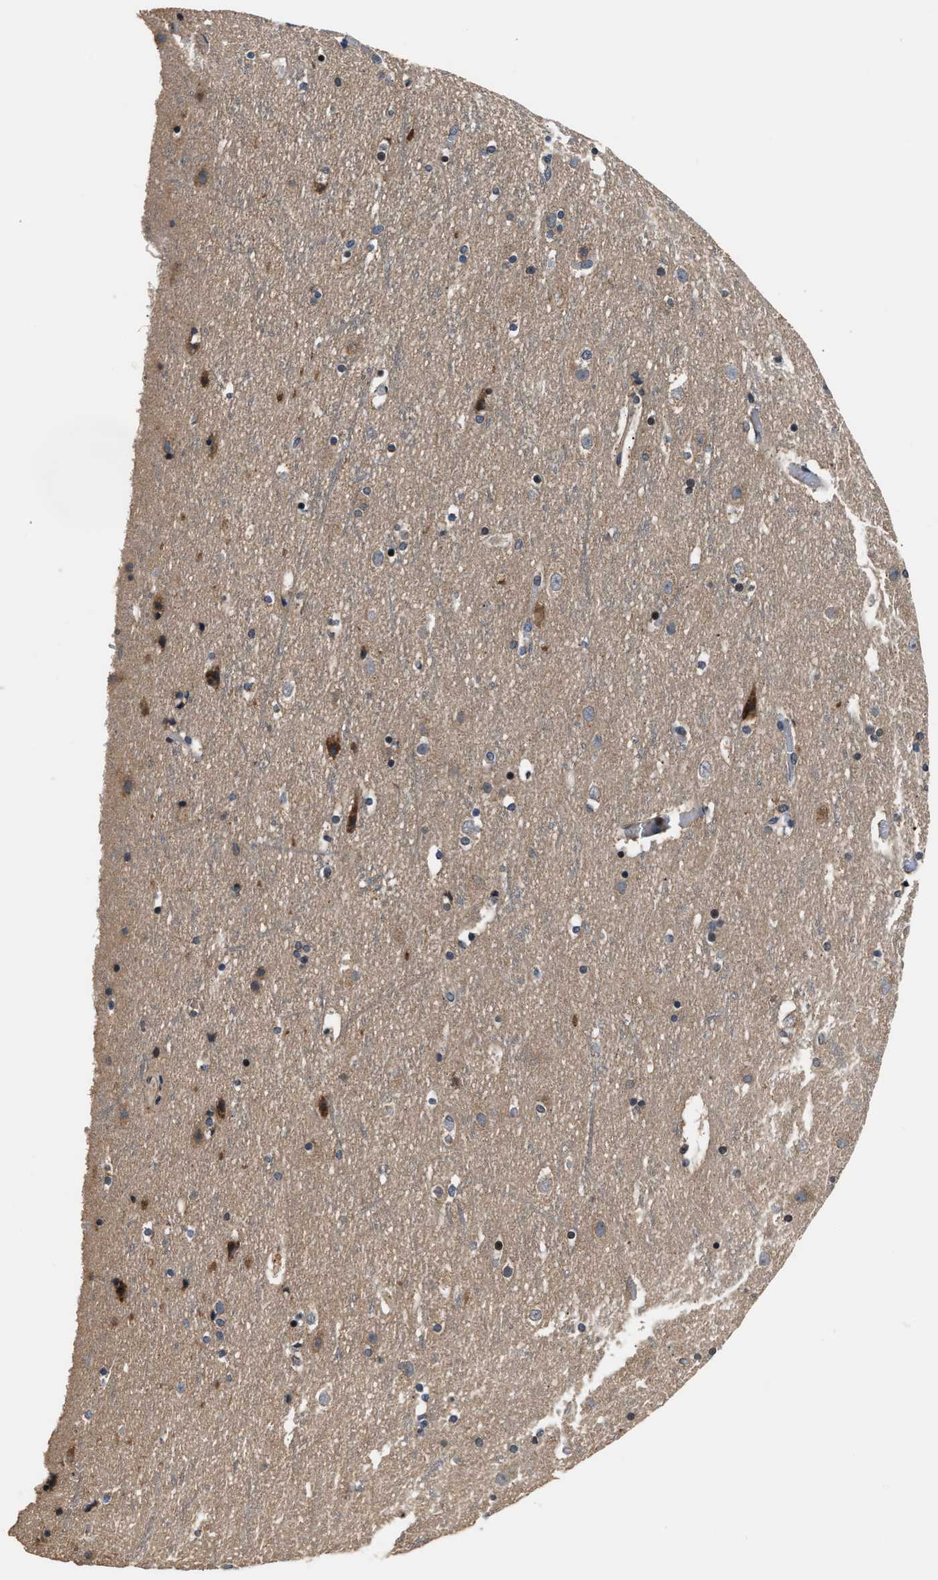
{"staining": {"intensity": "weak", "quantity": "25%-75%", "location": "cytoplasmic/membranous"}, "tissue": "cerebral cortex", "cell_type": "Endothelial cells", "image_type": "normal", "snomed": [{"axis": "morphology", "description": "Normal tissue, NOS"}, {"axis": "topography", "description": "Cerebral cortex"}], "caption": "Normal cerebral cortex reveals weak cytoplasmic/membranous staining in approximately 25%-75% of endothelial cells.", "gene": "IMPDH2", "patient": {"sex": "male", "age": 45}}